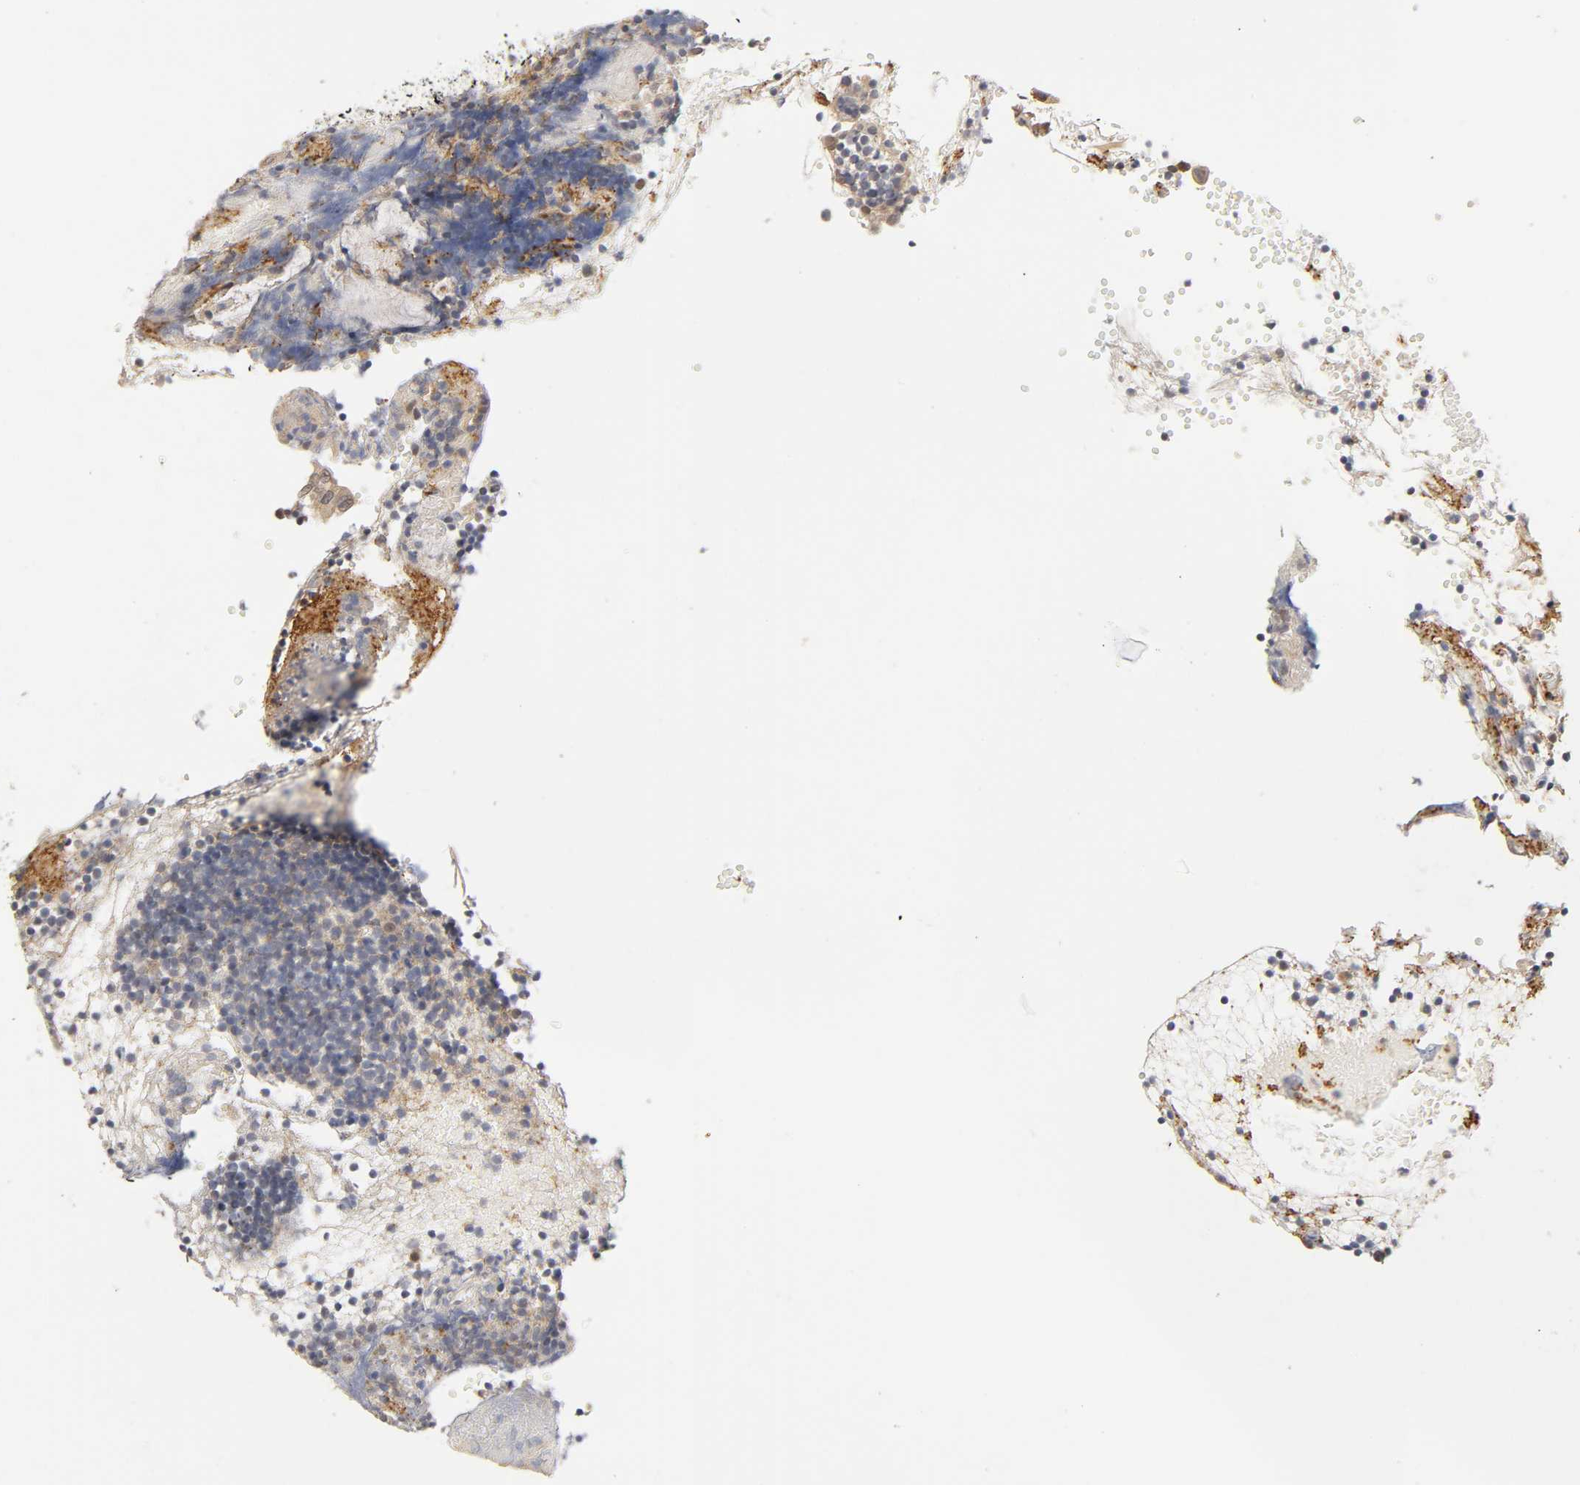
{"staining": {"intensity": "negative", "quantity": "none", "location": "none"}, "tissue": "tonsil", "cell_type": "Germinal center cells", "image_type": "normal", "snomed": [{"axis": "morphology", "description": "Normal tissue, NOS"}, {"axis": "topography", "description": "Tonsil"}], "caption": "A high-resolution micrograph shows immunohistochemistry staining of normal tonsil, which displays no significant positivity in germinal center cells. (Stains: DAB (3,3'-diaminobenzidine) immunohistochemistry (IHC) with hematoxylin counter stain, Microscopy: brightfield microscopy at high magnification).", "gene": "PDE5A", "patient": {"sex": "female", "age": 40}}